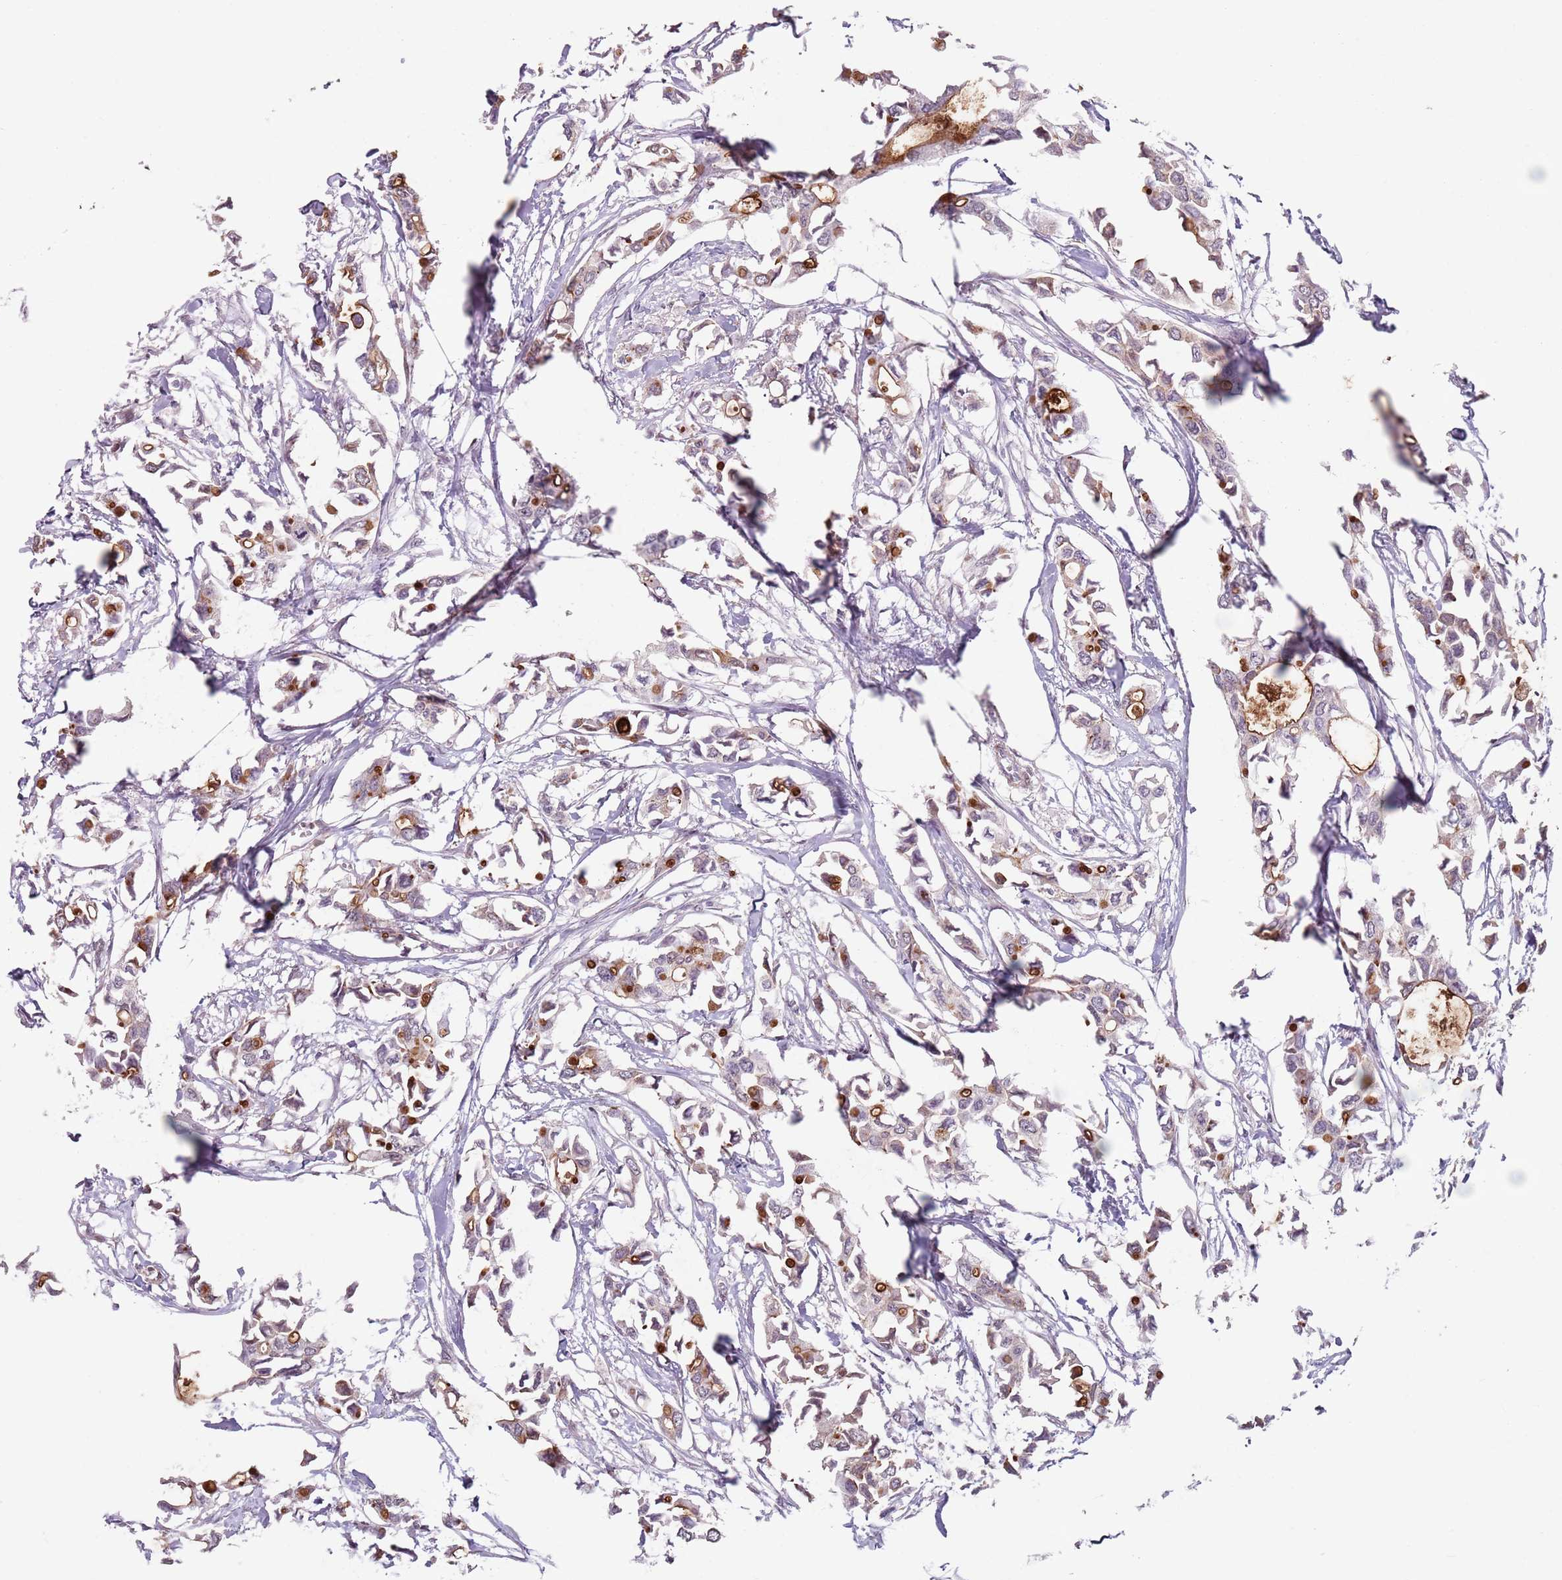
{"staining": {"intensity": "moderate", "quantity": "<25%", "location": "cytoplasmic/membranous"}, "tissue": "breast cancer", "cell_type": "Tumor cells", "image_type": "cancer", "snomed": [{"axis": "morphology", "description": "Duct carcinoma"}, {"axis": "topography", "description": "Breast"}], "caption": "An immunohistochemistry (IHC) histopathology image of tumor tissue is shown. Protein staining in brown shows moderate cytoplasmic/membranous positivity in breast infiltrating ductal carcinoma within tumor cells. (Stains: DAB in brown, nuclei in blue, Microscopy: brightfield microscopy at high magnification).", "gene": "TMC4", "patient": {"sex": "female", "age": 41}}